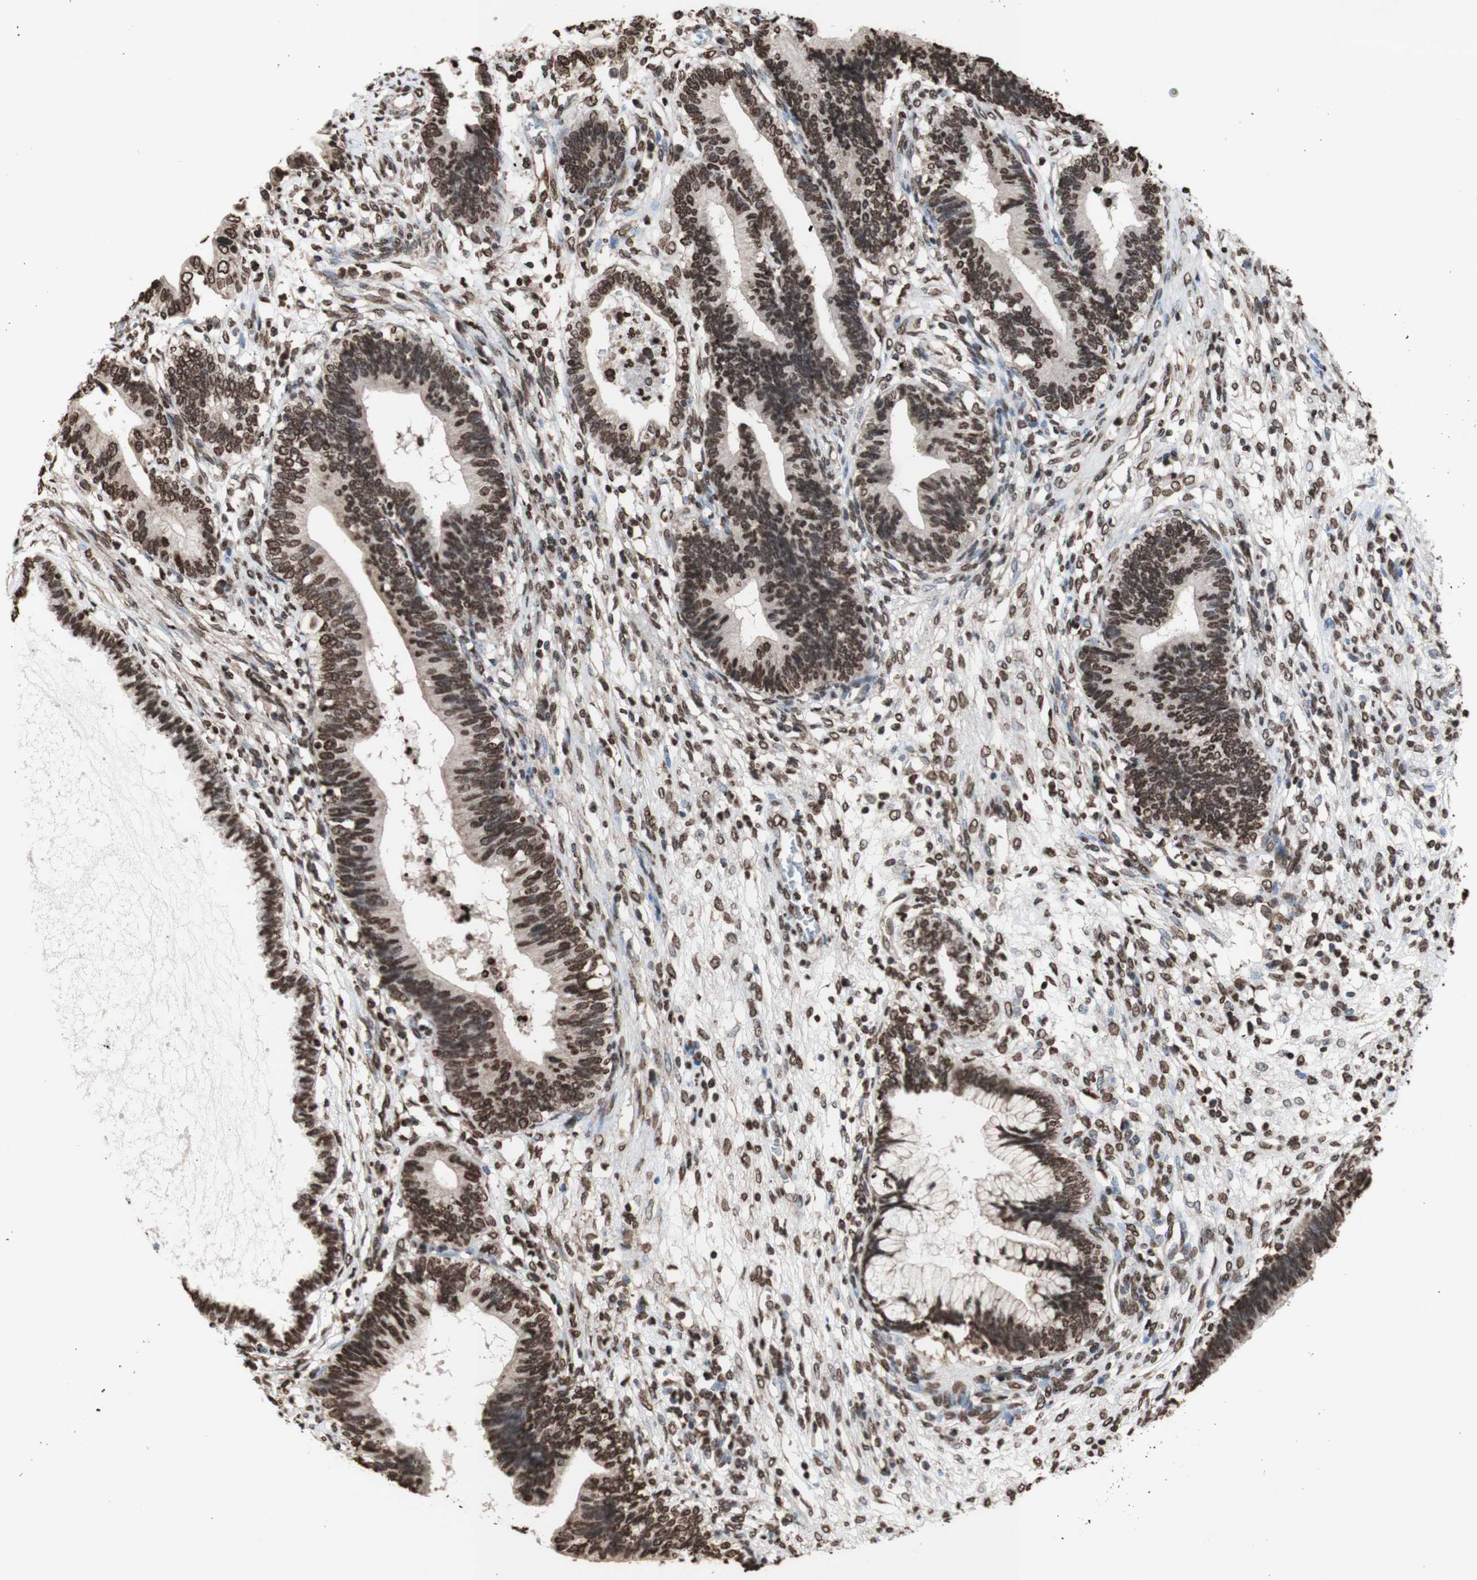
{"staining": {"intensity": "moderate", "quantity": ">75%", "location": "cytoplasmic/membranous,nuclear"}, "tissue": "cervical cancer", "cell_type": "Tumor cells", "image_type": "cancer", "snomed": [{"axis": "morphology", "description": "Adenocarcinoma, NOS"}, {"axis": "topography", "description": "Cervix"}], "caption": "The photomicrograph reveals staining of cervical cancer (adenocarcinoma), revealing moderate cytoplasmic/membranous and nuclear protein positivity (brown color) within tumor cells.", "gene": "SNAI2", "patient": {"sex": "female", "age": 44}}